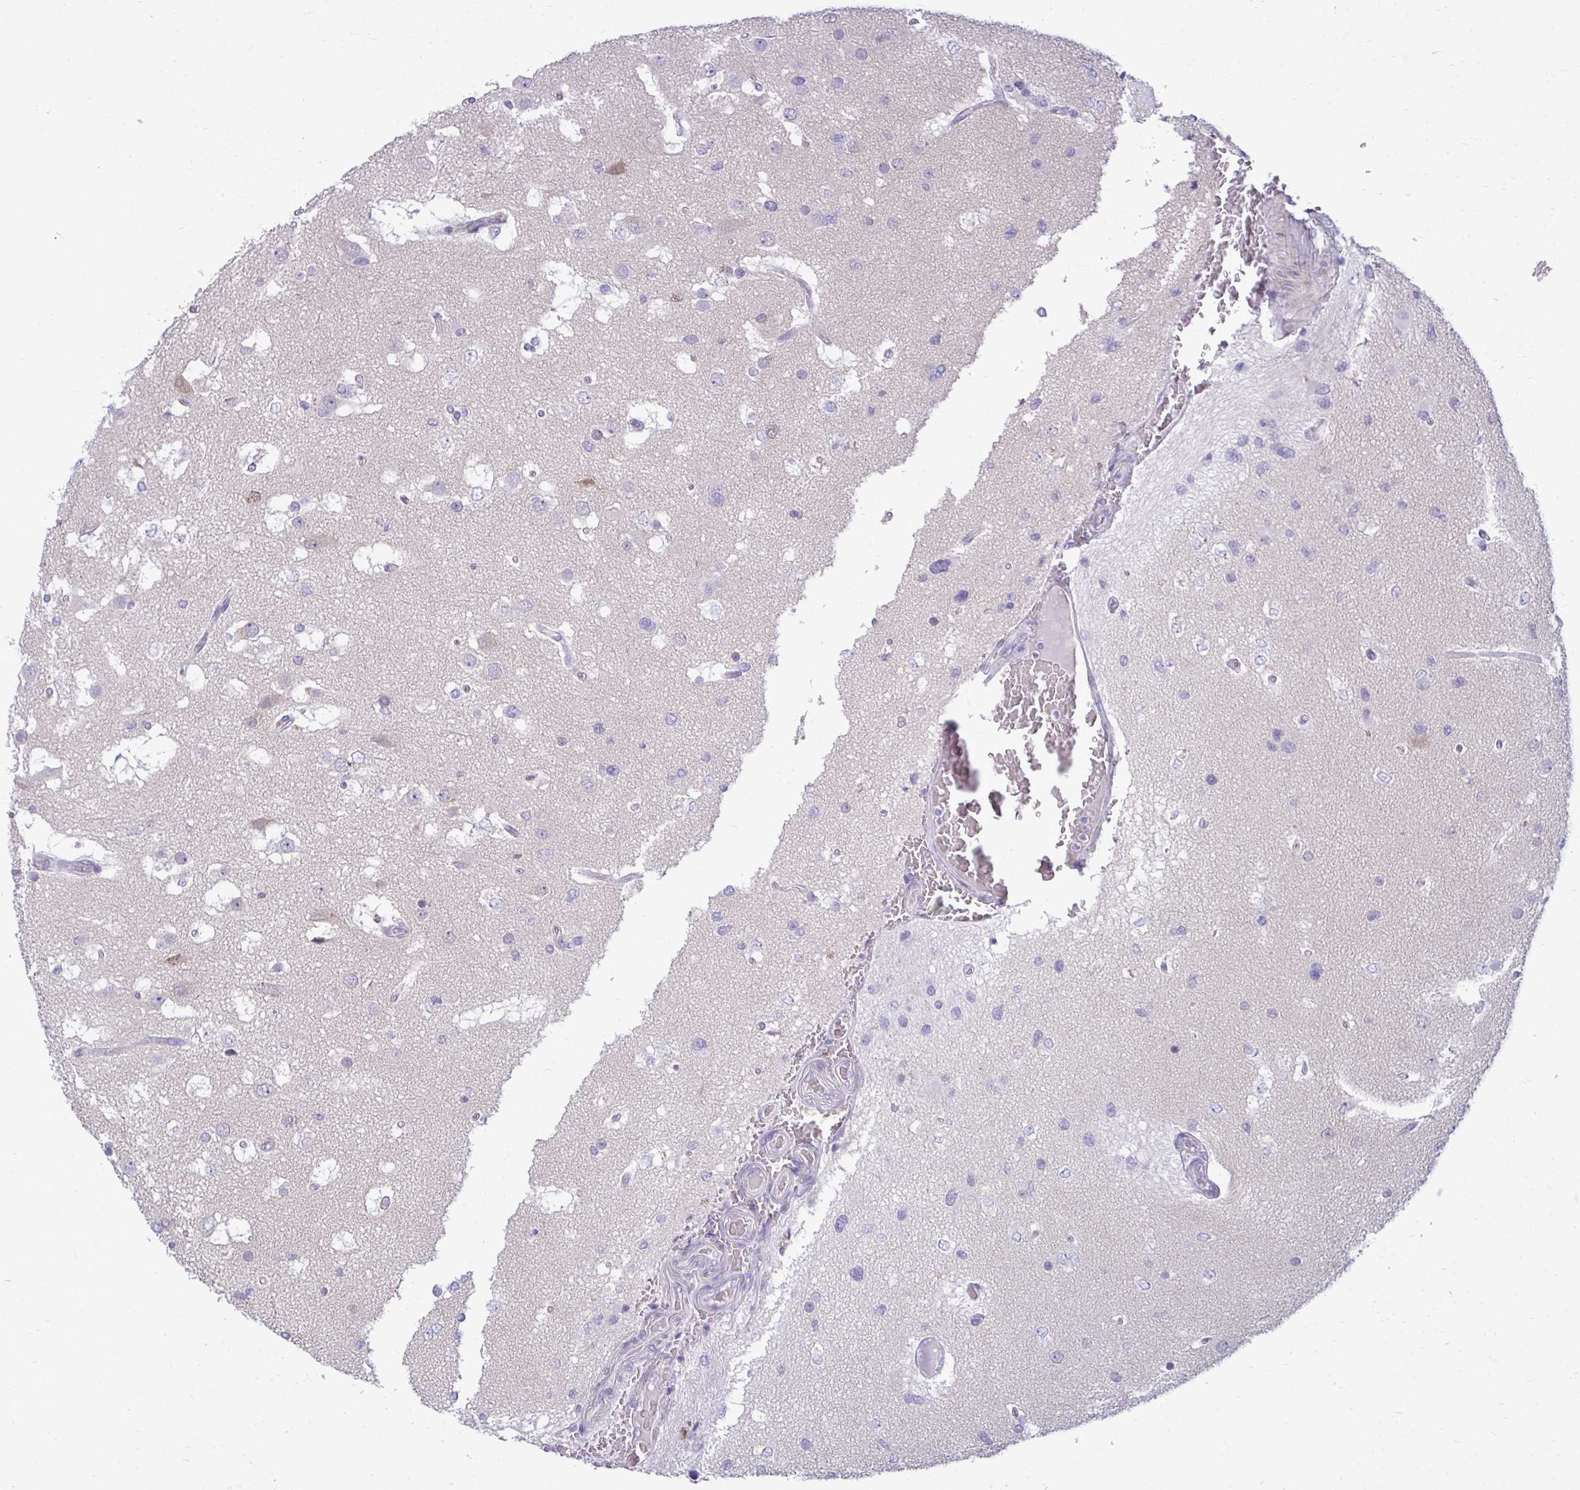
{"staining": {"intensity": "negative", "quantity": "none", "location": "none"}, "tissue": "glioma", "cell_type": "Tumor cells", "image_type": "cancer", "snomed": [{"axis": "morphology", "description": "Glioma, malignant, High grade"}, {"axis": "topography", "description": "Brain"}], "caption": "An IHC photomicrograph of glioma is shown. There is no staining in tumor cells of glioma.", "gene": "FABP3", "patient": {"sex": "male", "age": 53}}